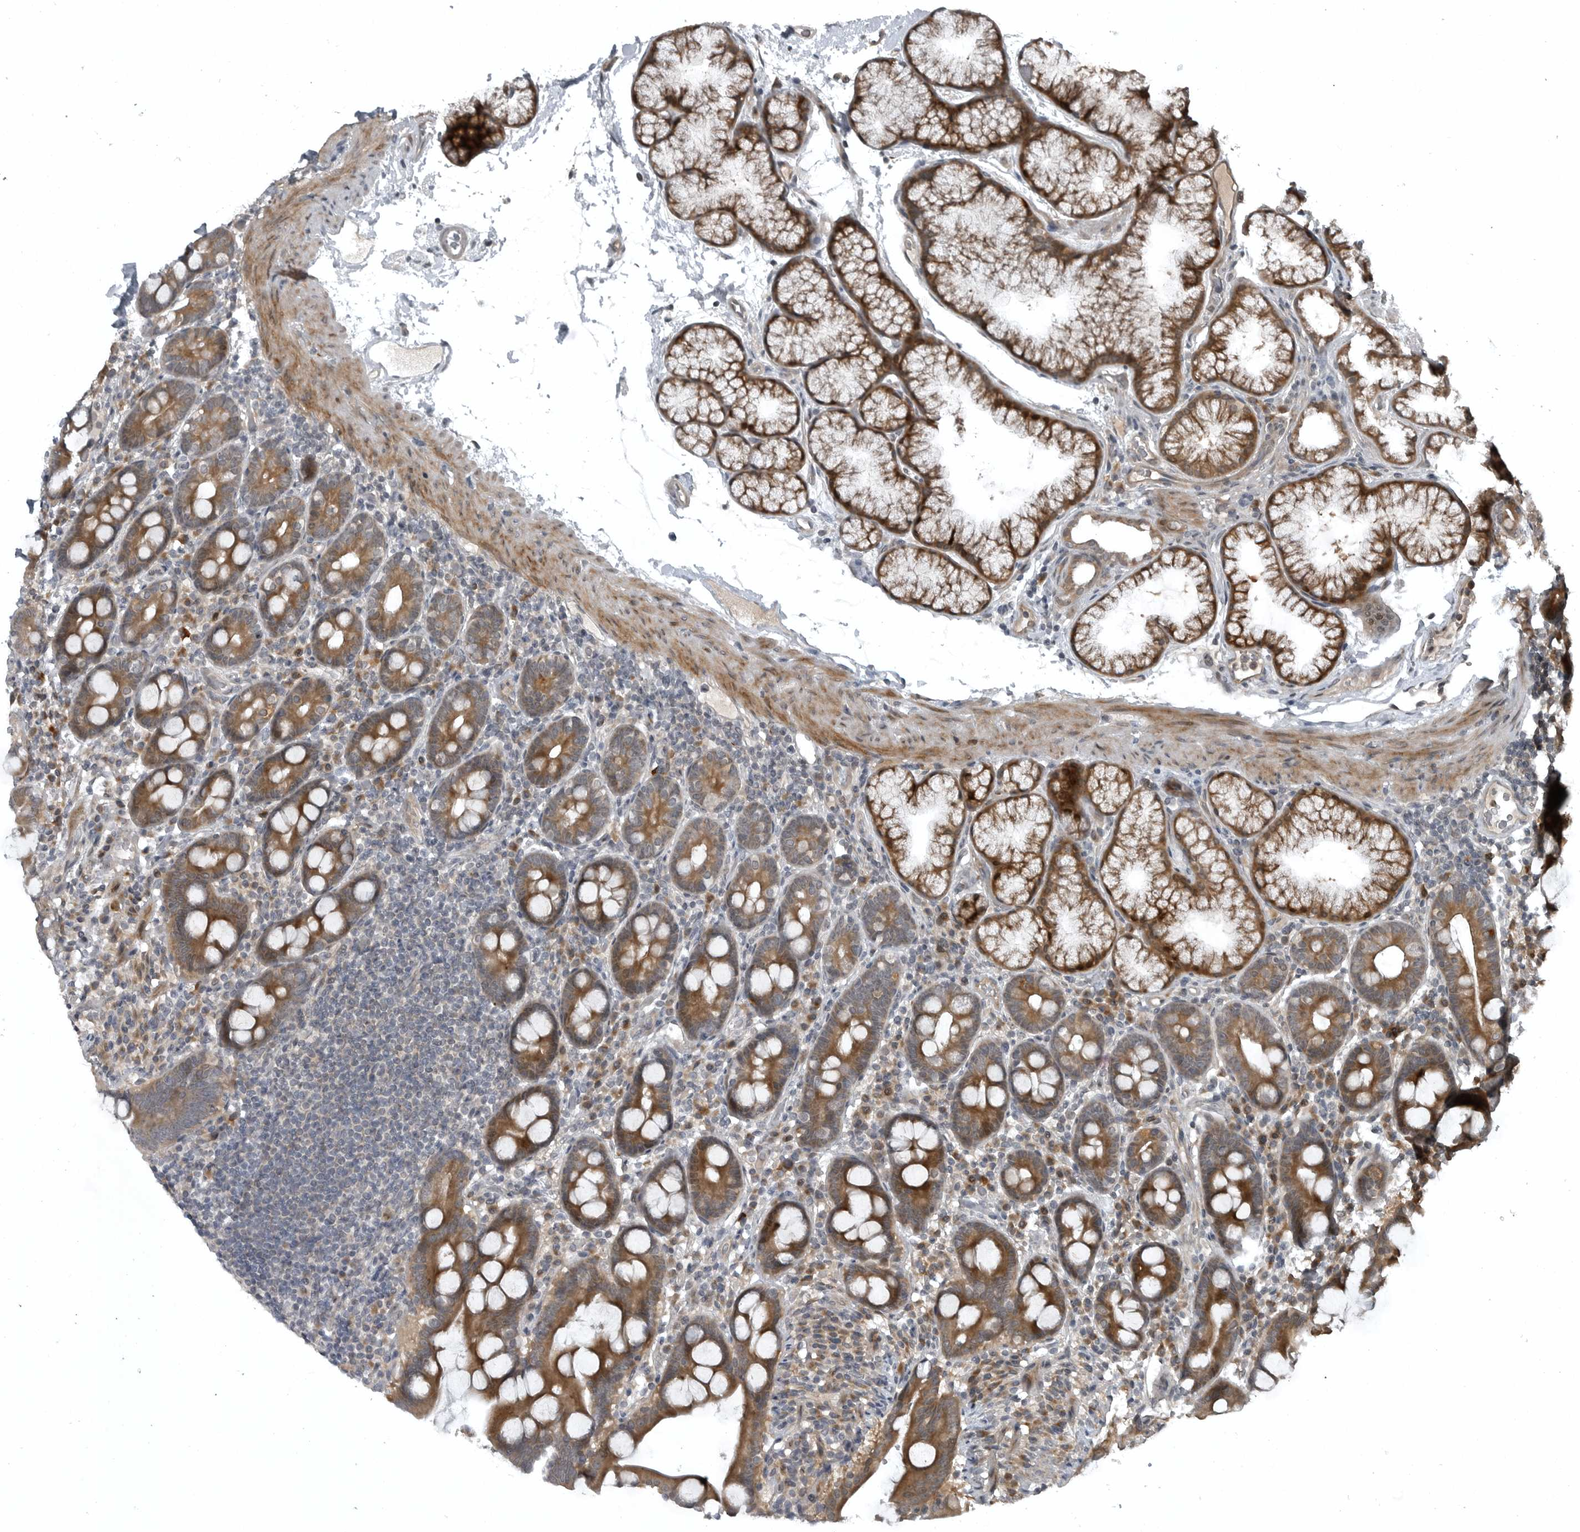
{"staining": {"intensity": "moderate", "quantity": ">75%", "location": "cytoplasmic/membranous"}, "tissue": "duodenum", "cell_type": "Glandular cells", "image_type": "normal", "snomed": [{"axis": "morphology", "description": "Normal tissue, NOS"}, {"axis": "topography", "description": "Duodenum"}], "caption": "Approximately >75% of glandular cells in unremarkable human duodenum show moderate cytoplasmic/membranous protein expression as visualized by brown immunohistochemical staining.", "gene": "GAK", "patient": {"sex": "male", "age": 54}}